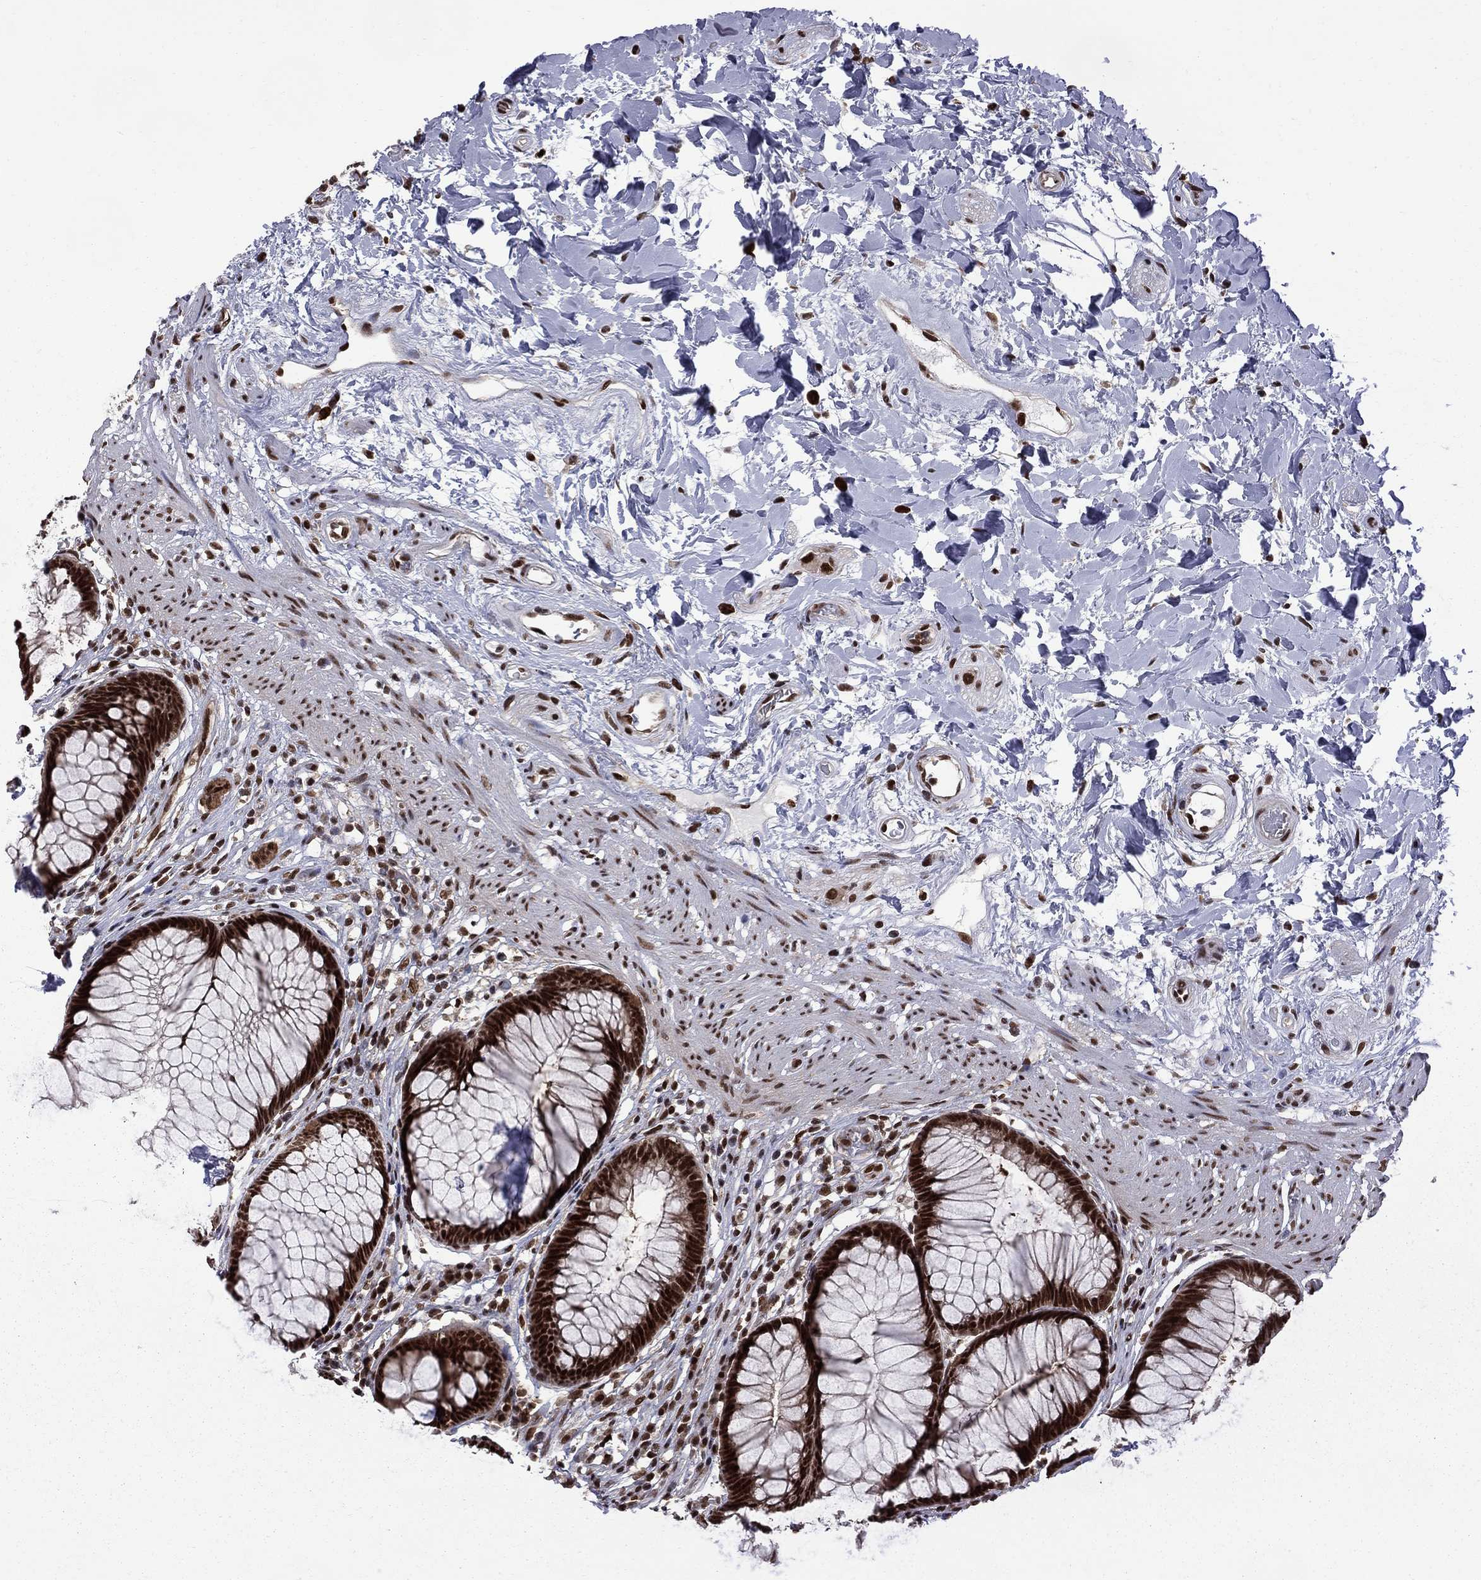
{"staining": {"intensity": "strong", "quantity": ">75%", "location": "nuclear"}, "tissue": "rectum", "cell_type": "Glandular cells", "image_type": "normal", "snomed": [{"axis": "morphology", "description": "Normal tissue, NOS"}, {"axis": "topography", "description": "Smooth muscle"}, {"axis": "topography", "description": "Rectum"}], "caption": "Benign rectum demonstrates strong nuclear positivity in approximately >75% of glandular cells (Stains: DAB in brown, nuclei in blue, Microscopy: brightfield microscopy at high magnification)..", "gene": "MED25", "patient": {"sex": "male", "age": 53}}